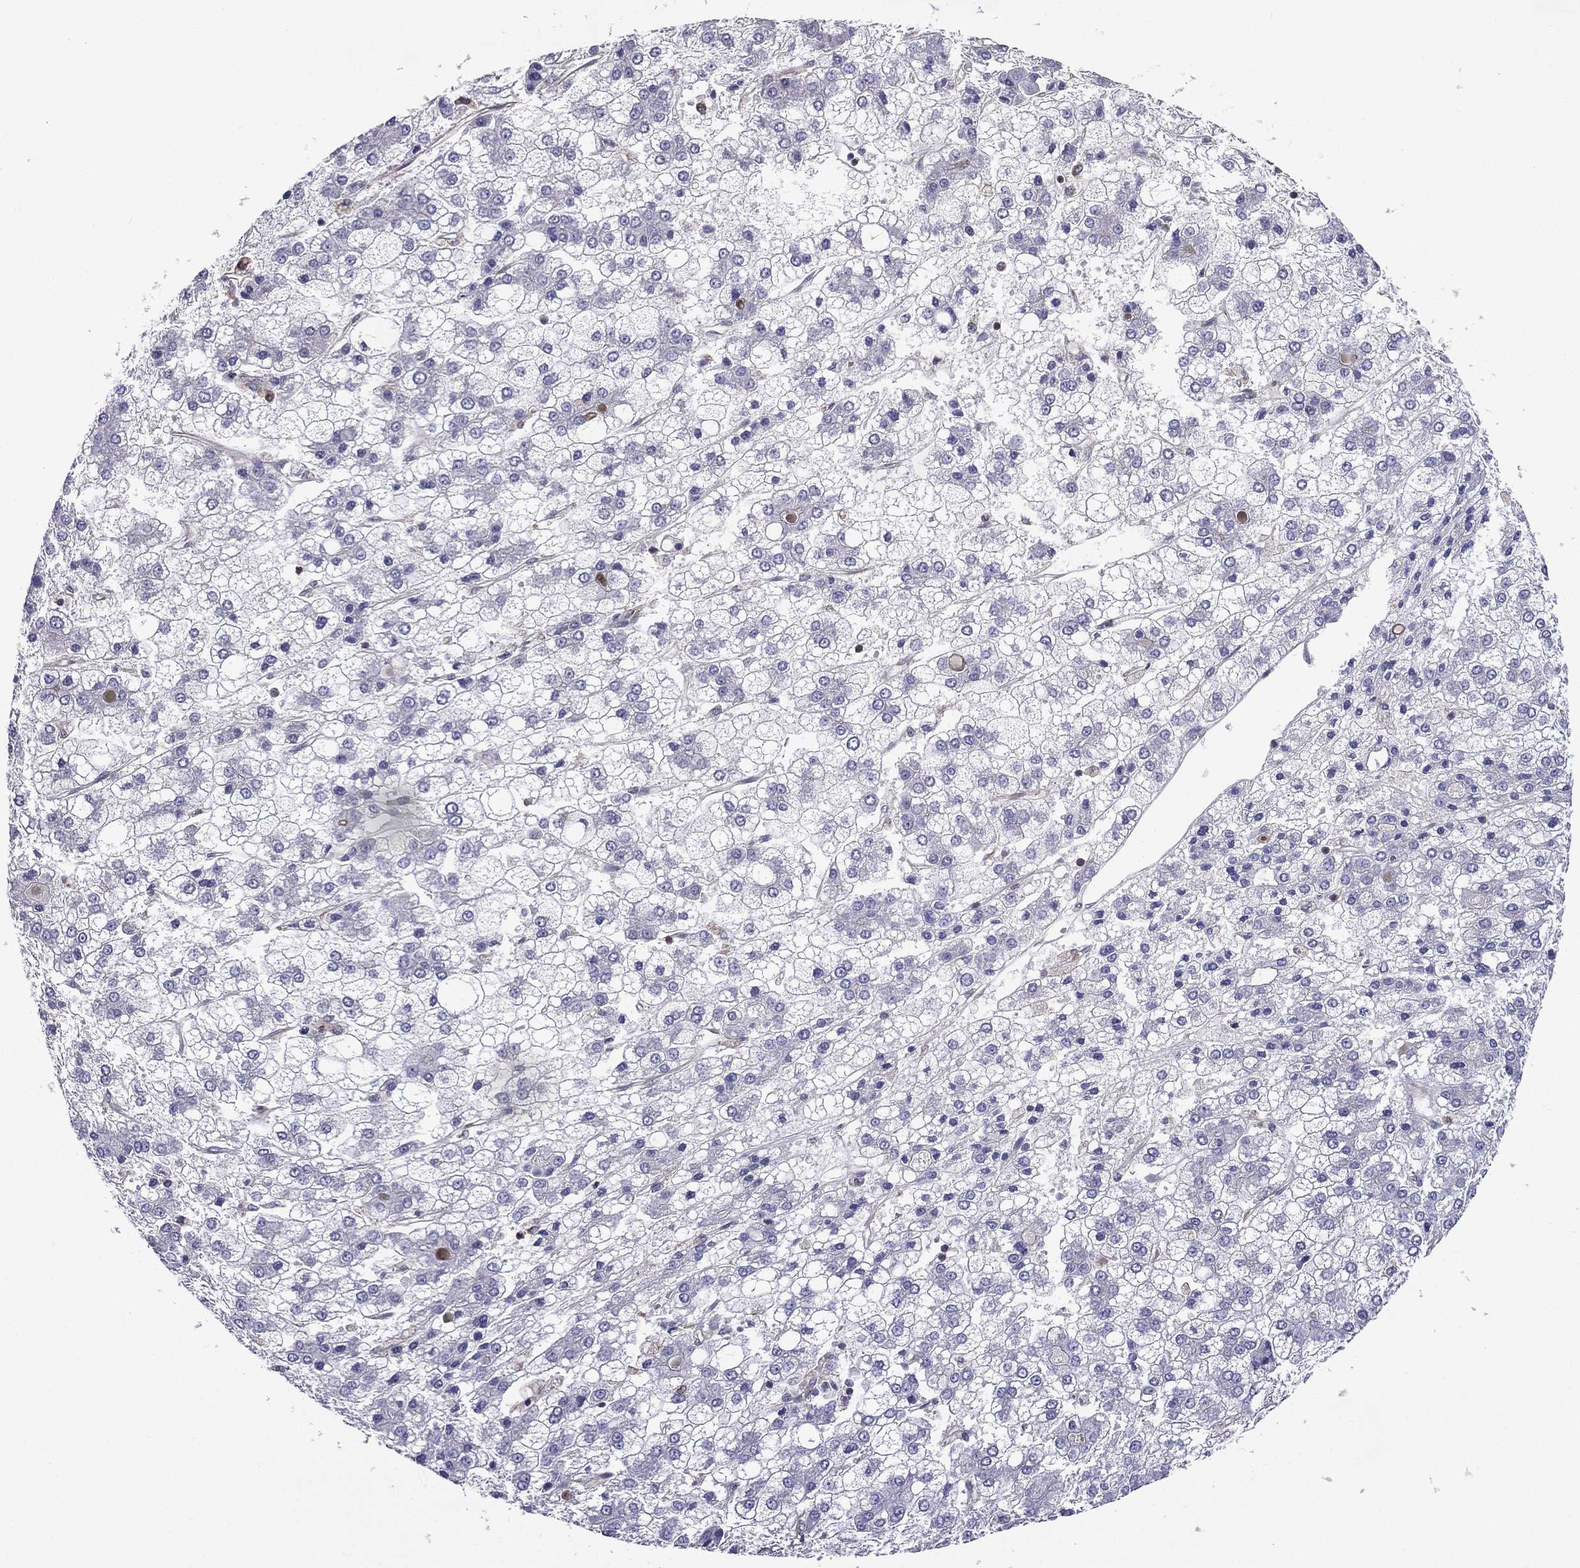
{"staining": {"intensity": "negative", "quantity": "none", "location": "none"}, "tissue": "liver cancer", "cell_type": "Tumor cells", "image_type": "cancer", "snomed": [{"axis": "morphology", "description": "Carcinoma, Hepatocellular, NOS"}, {"axis": "topography", "description": "Liver"}], "caption": "High magnification brightfield microscopy of hepatocellular carcinoma (liver) stained with DAB (3,3'-diaminobenzidine) (brown) and counterstained with hematoxylin (blue): tumor cells show no significant staining.", "gene": "GNAL", "patient": {"sex": "male", "age": 73}}